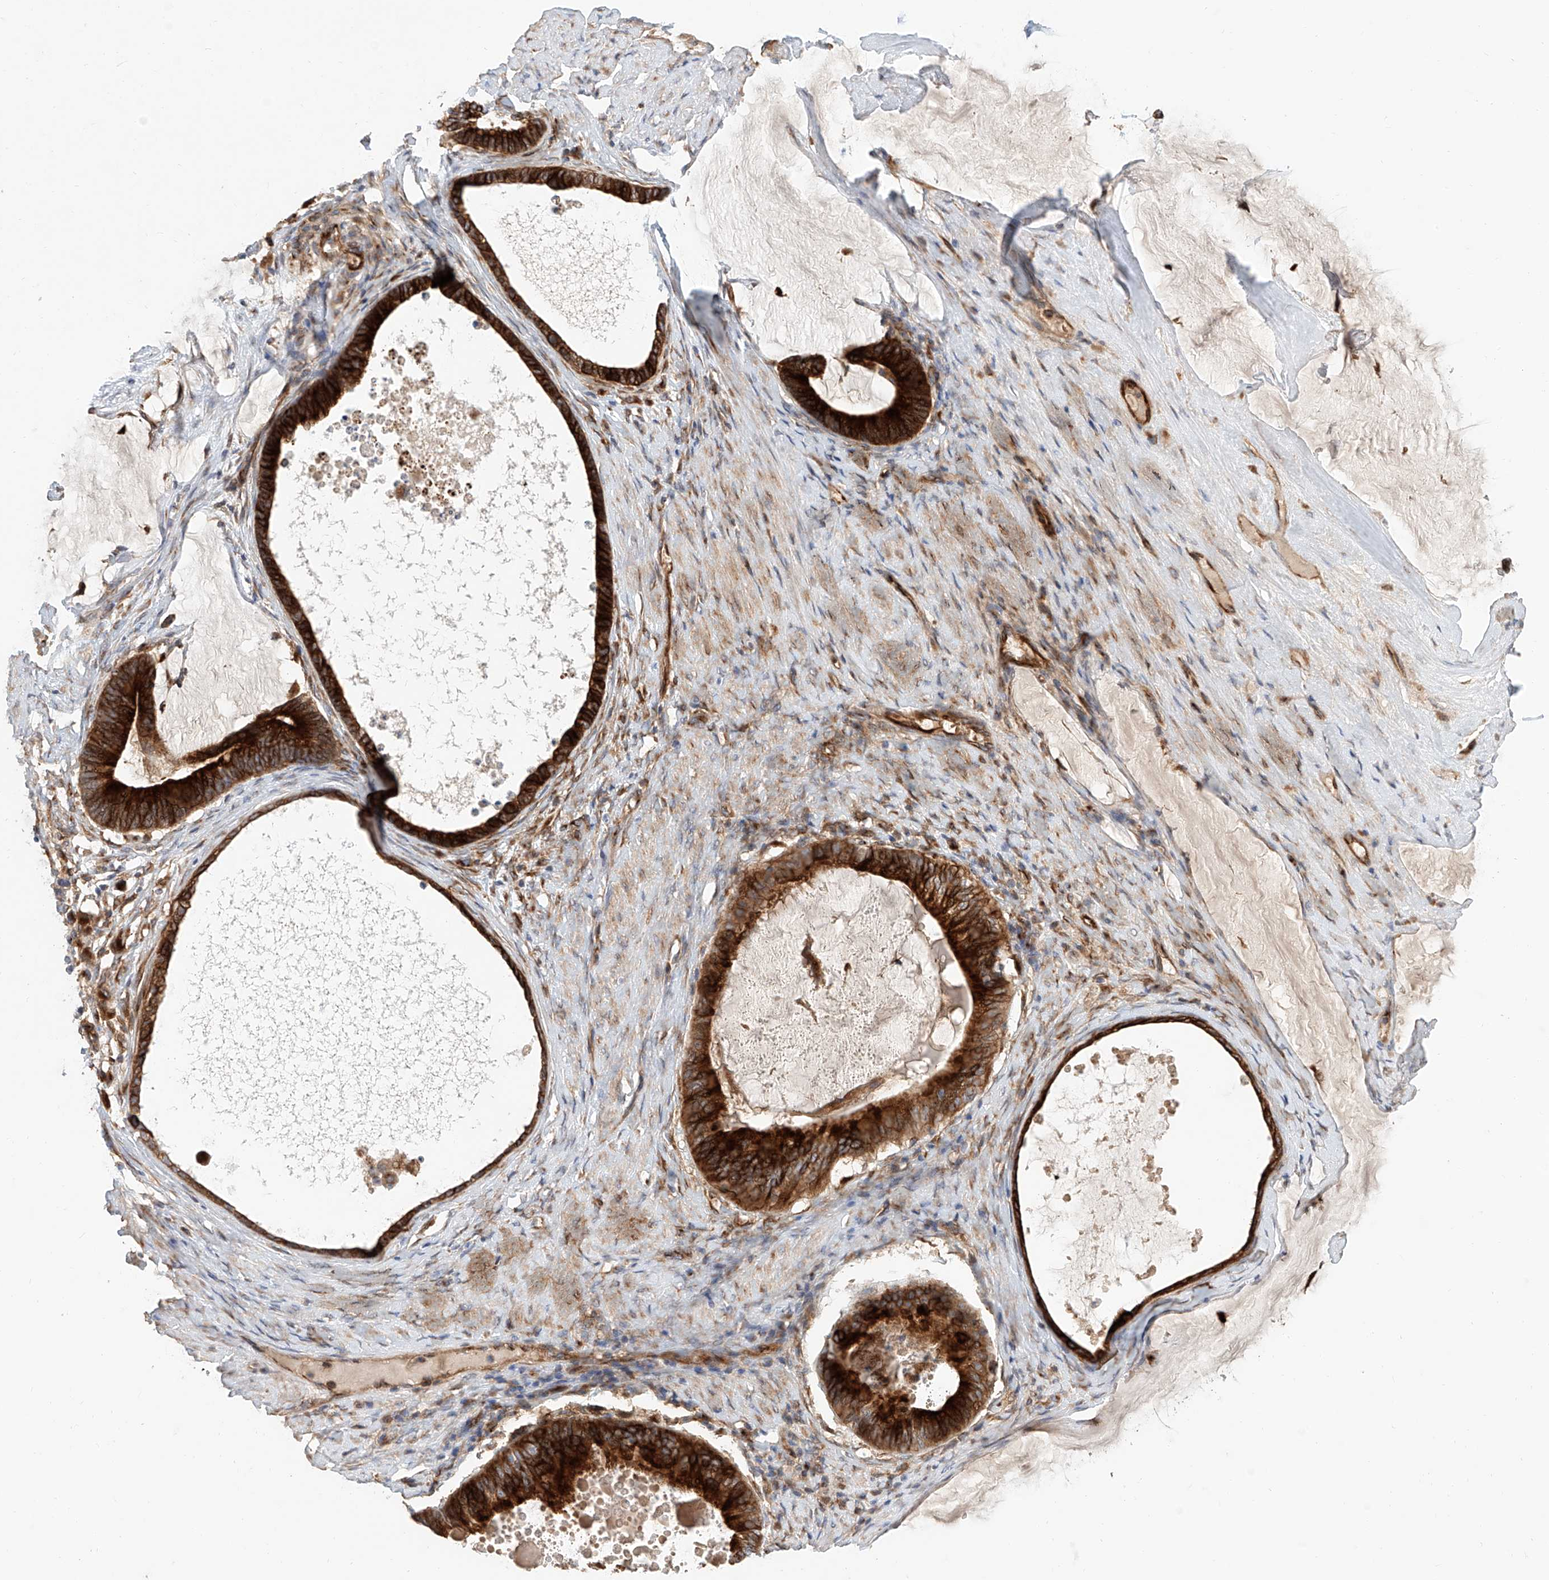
{"staining": {"intensity": "strong", "quantity": ">75%", "location": "cytoplasmic/membranous"}, "tissue": "ovarian cancer", "cell_type": "Tumor cells", "image_type": "cancer", "snomed": [{"axis": "morphology", "description": "Cystadenocarcinoma, mucinous, NOS"}, {"axis": "topography", "description": "Ovary"}], "caption": "Protein analysis of ovarian cancer tissue shows strong cytoplasmic/membranous positivity in approximately >75% of tumor cells.", "gene": "HGSNAT", "patient": {"sex": "female", "age": 61}}